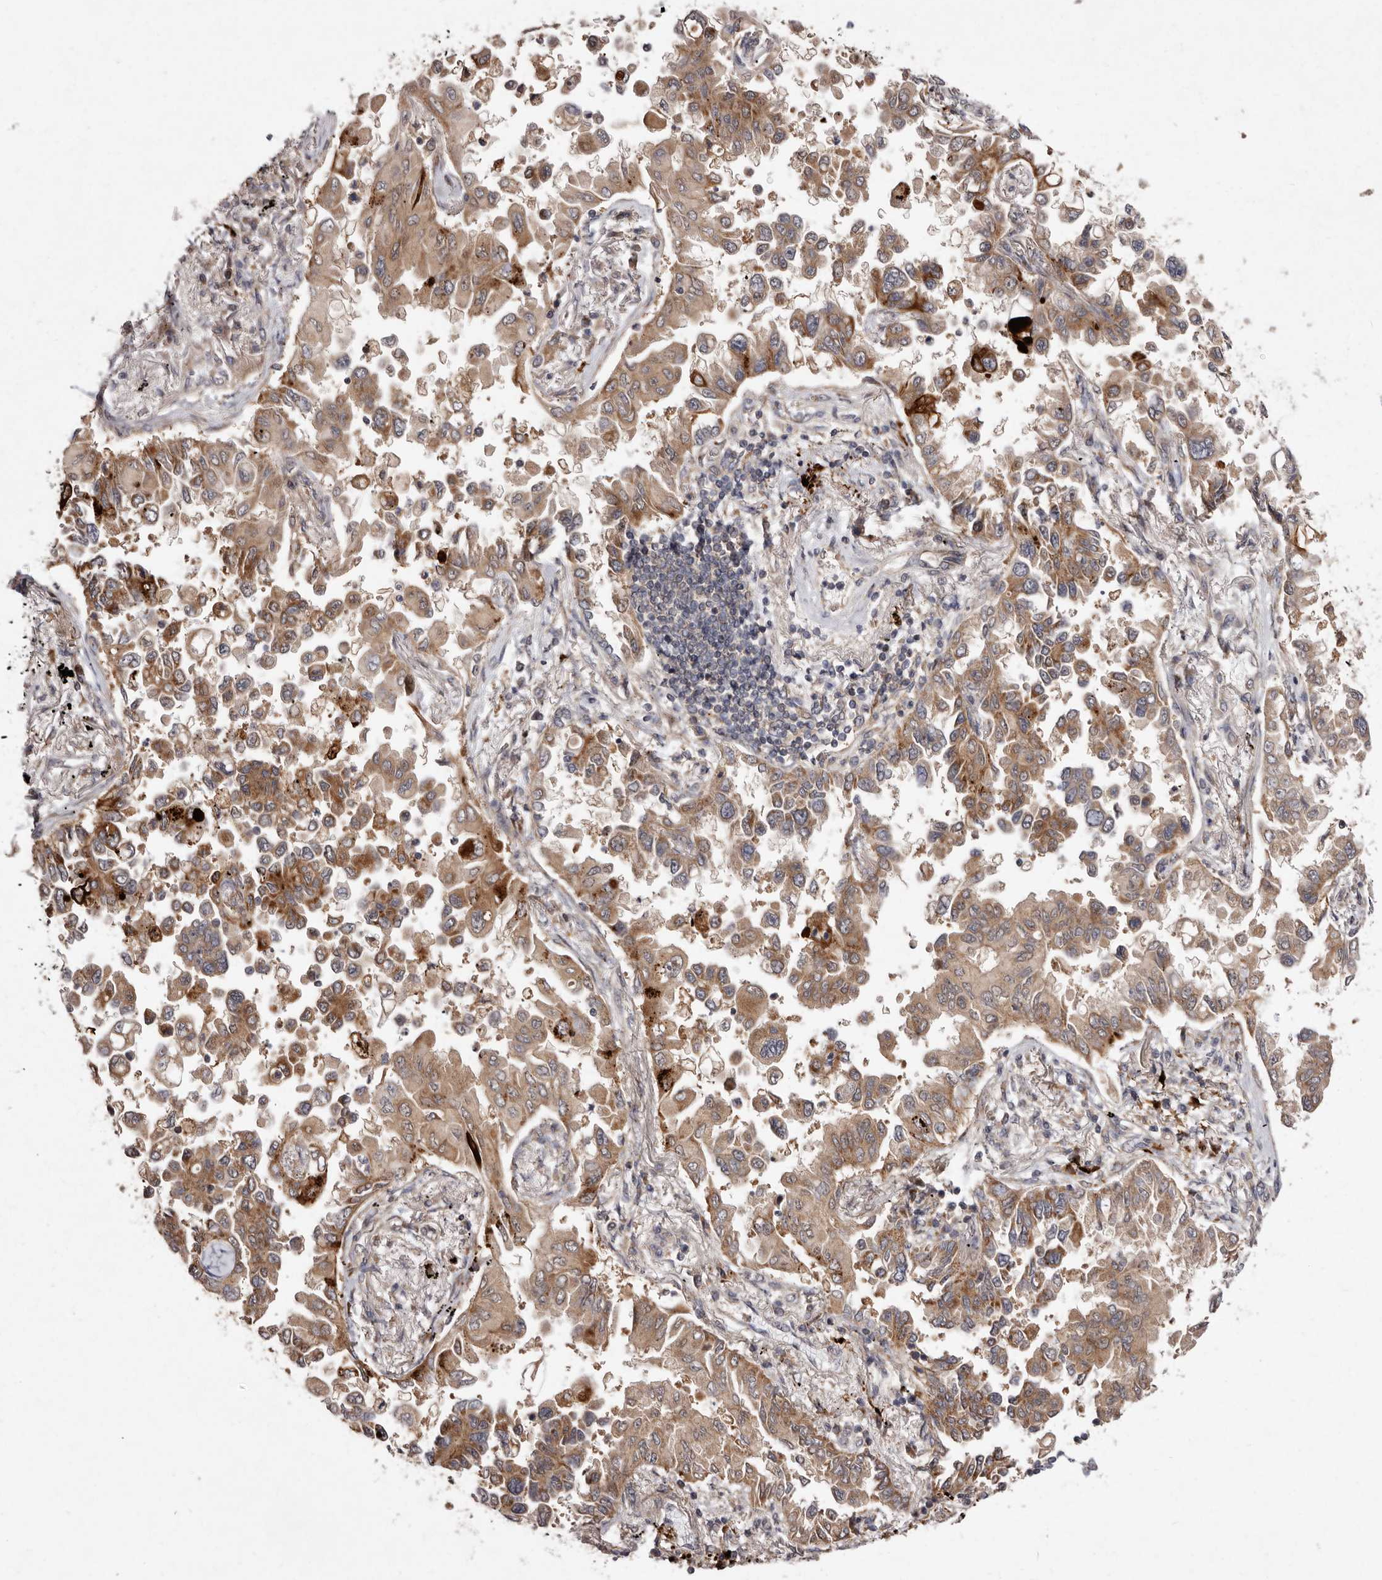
{"staining": {"intensity": "moderate", "quantity": ">75%", "location": "cytoplasmic/membranous"}, "tissue": "lung cancer", "cell_type": "Tumor cells", "image_type": "cancer", "snomed": [{"axis": "morphology", "description": "Adenocarcinoma, NOS"}, {"axis": "topography", "description": "Lung"}], "caption": "About >75% of tumor cells in lung cancer (adenocarcinoma) reveal moderate cytoplasmic/membranous protein expression as visualized by brown immunohistochemical staining.", "gene": "FLAD1", "patient": {"sex": "female", "age": 67}}